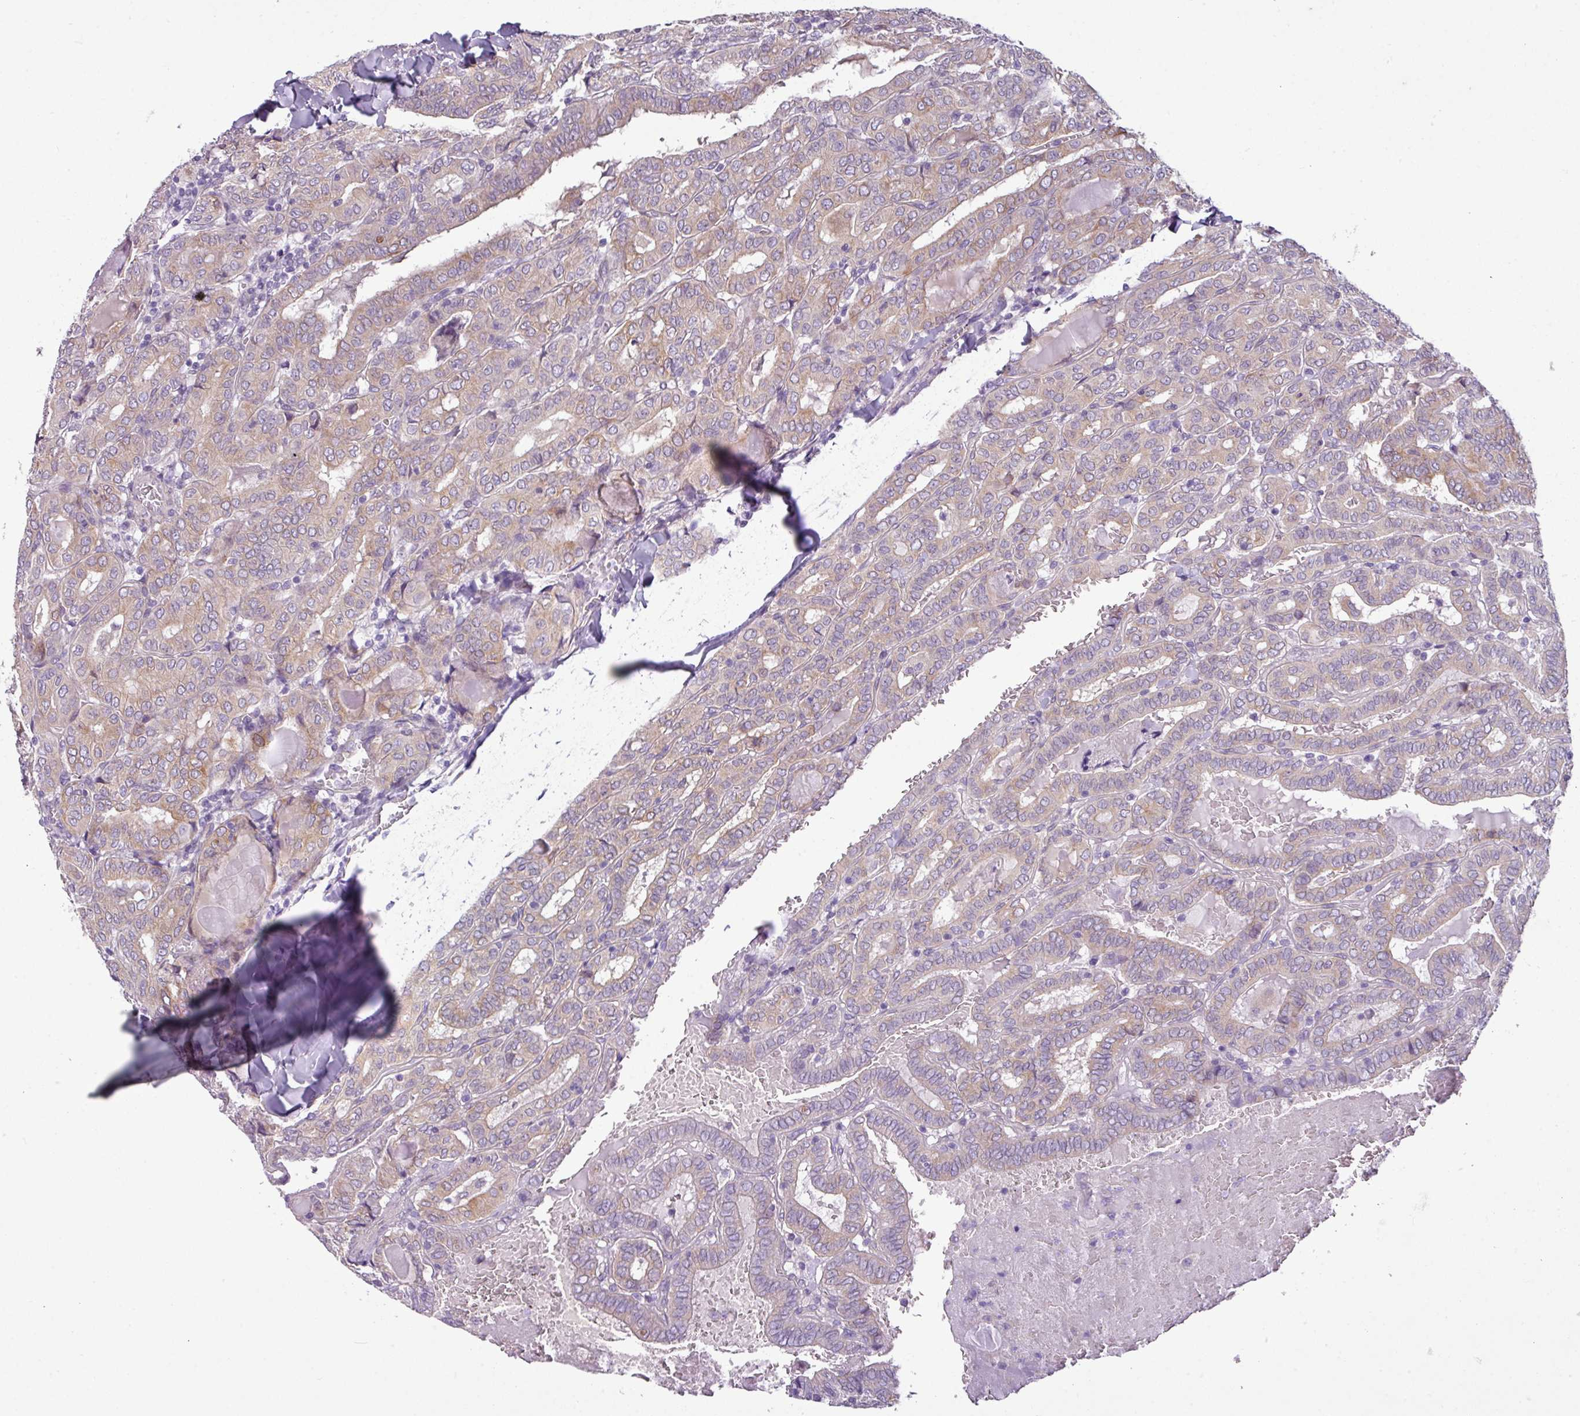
{"staining": {"intensity": "moderate", "quantity": ">75%", "location": "cytoplasmic/membranous"}, "tissue": "thyroid cancer", "cell_type": "Tumor cells", "image_type": "cancer", "snomed": [{"axis": "morphology", "description": "Papillary adenocarcinoma, NOS"}, {"axis": "topography", "description": "Thyroid gland"}], "caption": "An image showing moderate cytoplasmic/membranous expression in about >75% of tumor cells in papillary adenocarcinoma (thyroid), as visualized by brown immunohistochemical staining.", "gene": "TOR1AIP2", "patient": {"sex": "female", "age": 72}}